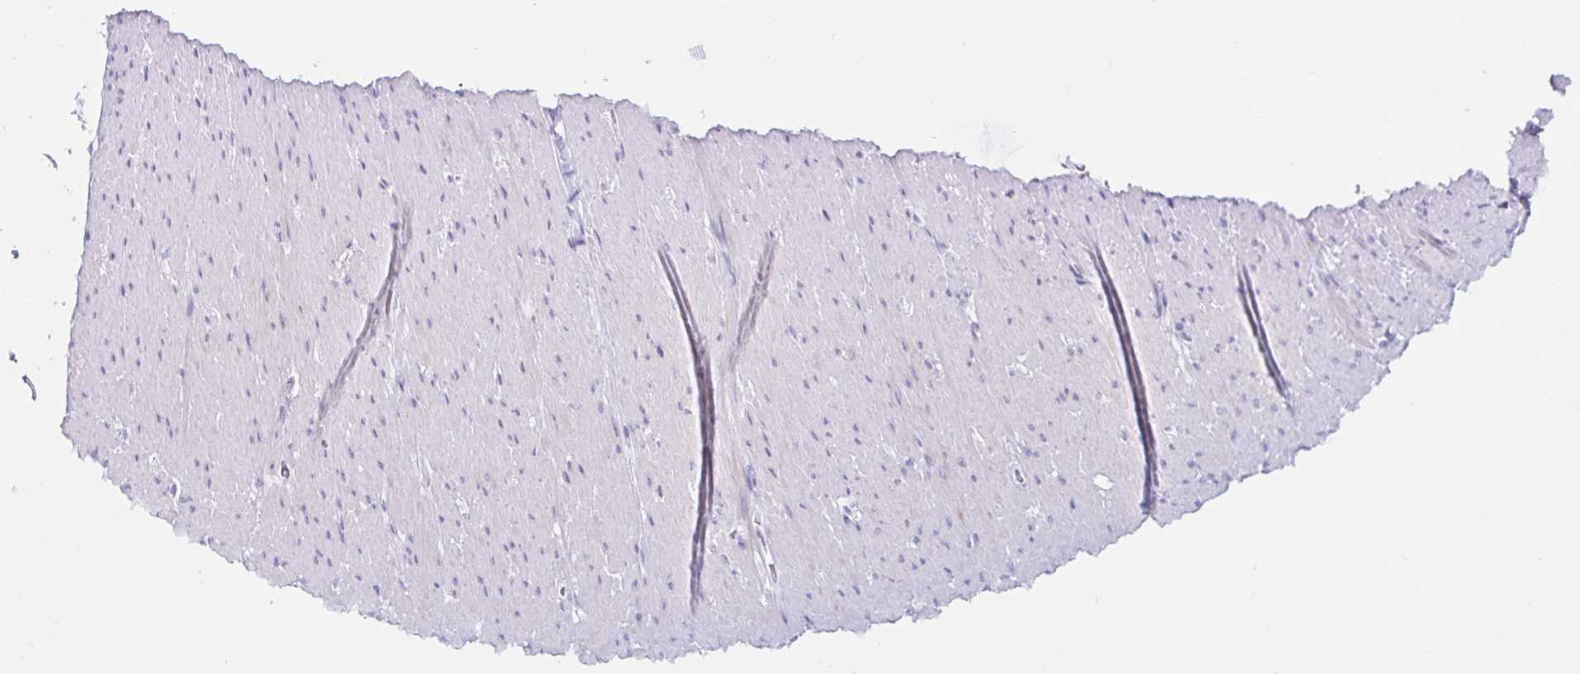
{"staining": {"intensity": "weak", "quantity": "<25%", "location": "cytoplasmic/membranous"}, "tissue": "smooth muscle", "cell_type": "Smooth muscle cells", "image_type": "normal", "snomed": [{"axis": "morphology", "description": "Normal tissue, NOS"}, {"axis": "topography", "description": "Smooth muscle"}, {"axis": "topography", "description": "Rectum"}], "caption": "DAB (3,3'-diaminobenzidine) immunohistochemical staining of benign smooth muscle displays no significant staining in smooth muscle cells.", "gene": "BEST1", "patient": {"sex": "male", "age": 53}}